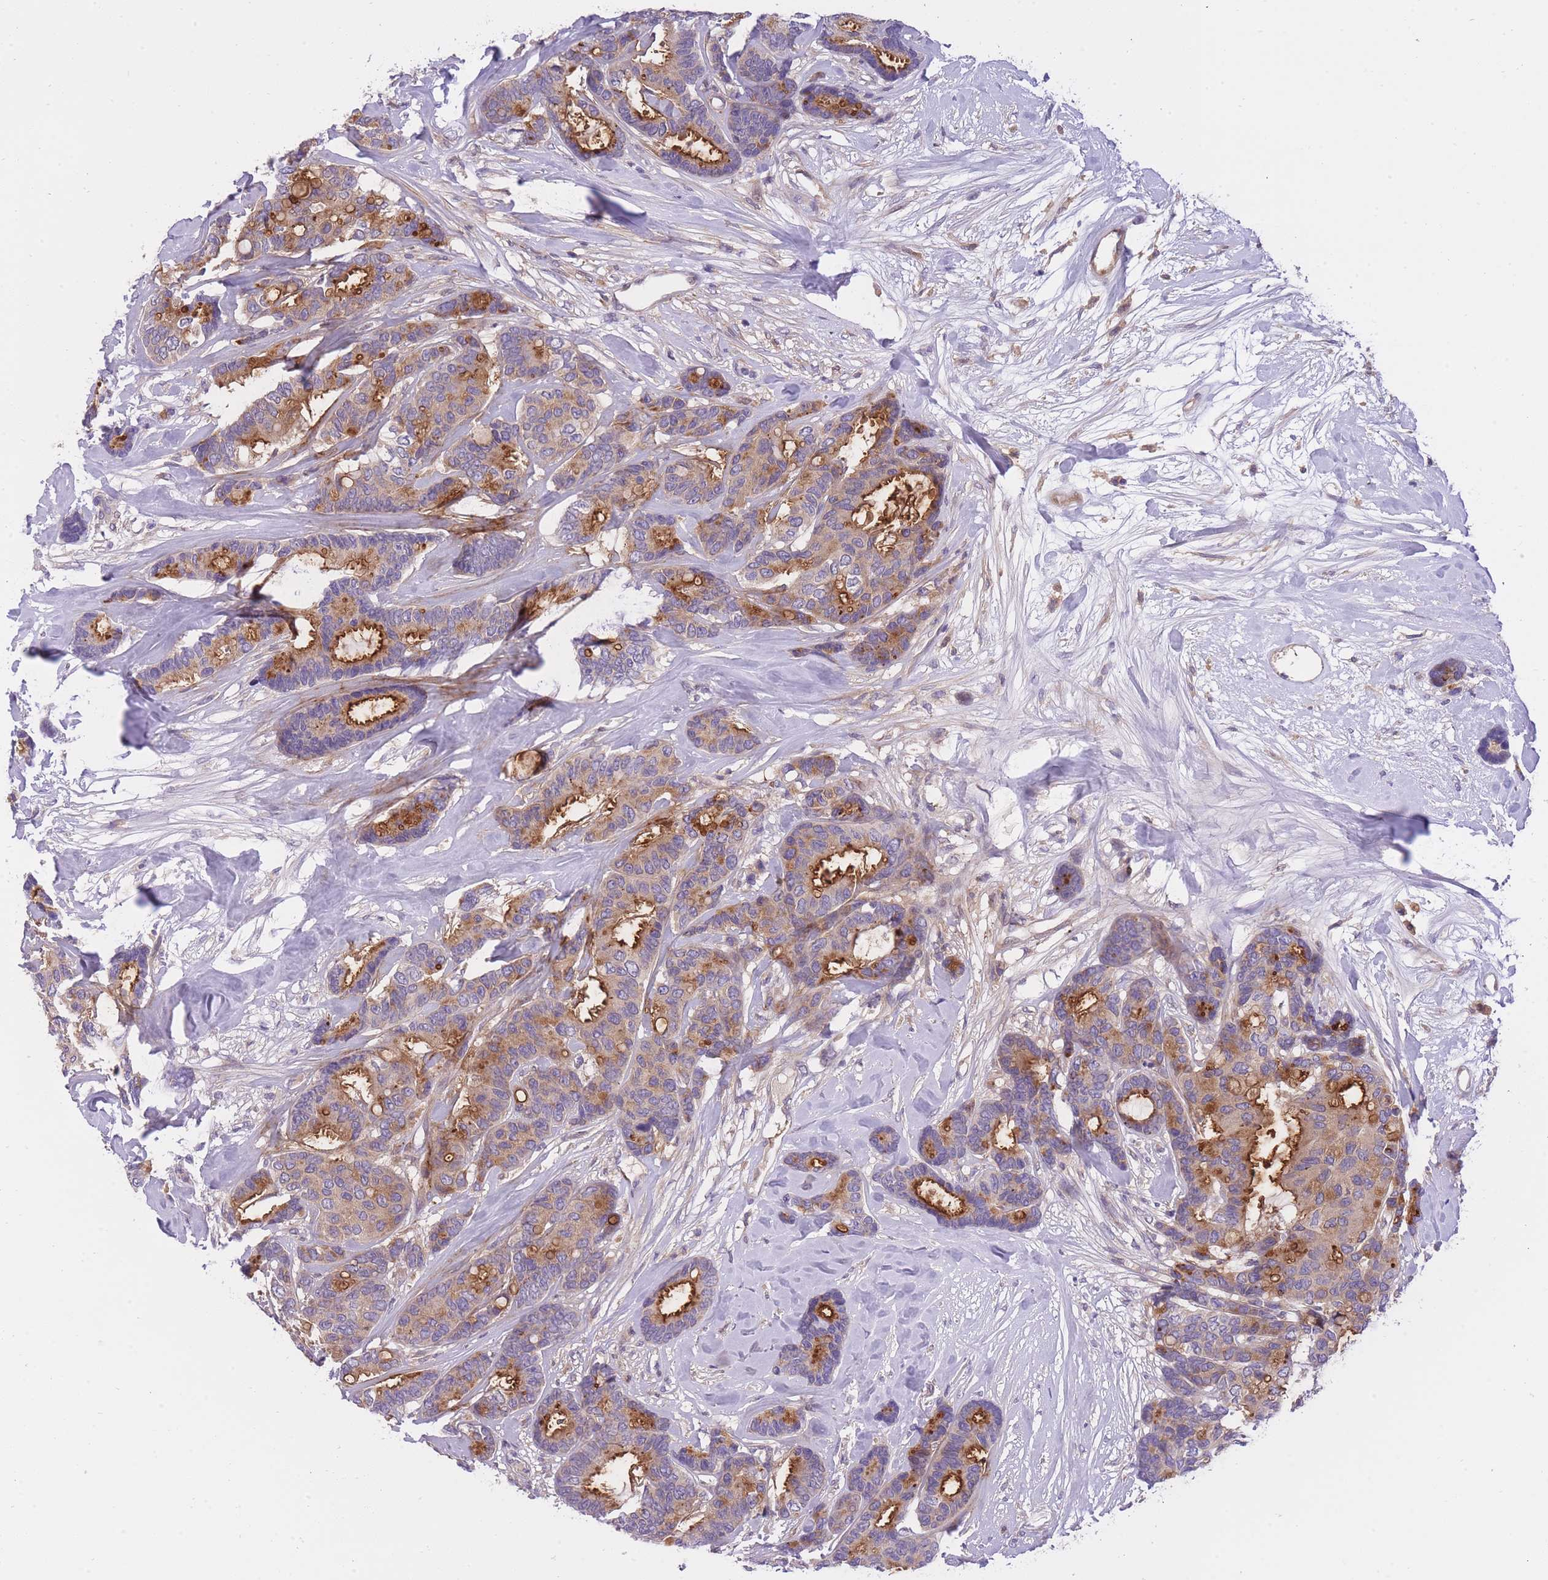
{"staining": {"intensity": "strong", "quantity": "25%-75%", "location": "cytoplasmic/membranous"}, "tissue": "breast cancer", "cell_type": "Tumor cells", "image_type": "cancer", "snomed": [{"axis": "morphology", "description": "Duct carcinoma"}, {"axis": "topography", "description": "Breast"}], "caption": "Breast cancer (infiltrating ductal carcinoma) stained with a brown dye exhibits strong cytoplasmic/membranous positive positivity in about 25%-75% of tumor cells.", "gene": "CRYGN", "patient": {"sex": "female", "age": 87}}